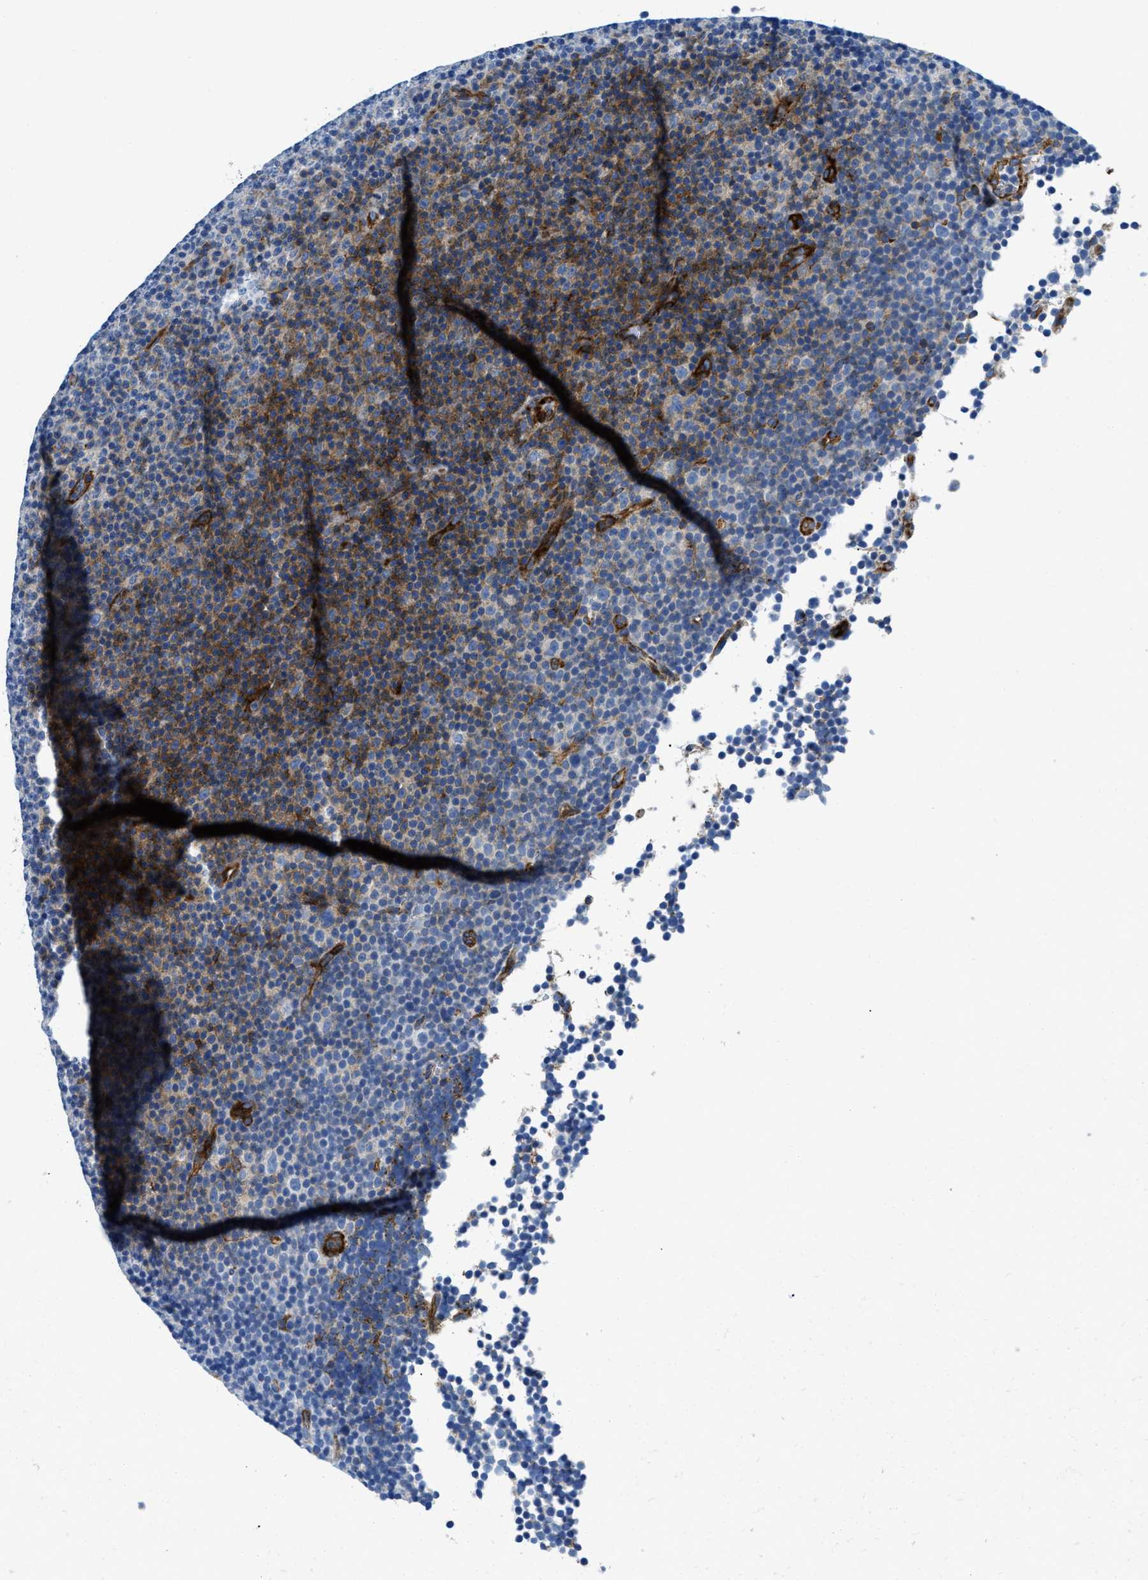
{"staining": {"intensity": "weak", "quantity": "25%-75%", "location": "cytoplasmic/membranous"}, "tissue": "lymphoma", "cell_type": "Tumor cells", "image_type": "cancer", "snomed": [{"axis": "morphology", "description": "Malignant lymphoma, non-Hodgkin's type, Low grade"}, {"axis": "topography", "description": "Lymph node"}], "caption": "Immunohistochemical staining of low-grade malignant lymphoma, non-Hodgkin's type reveals low levels of weak cytoplasmic/membranous protein positivity in approximately 25%-75% of tumor cells.", "gene": "CUTA", "patient": {"sex": "female", "age": 67}}